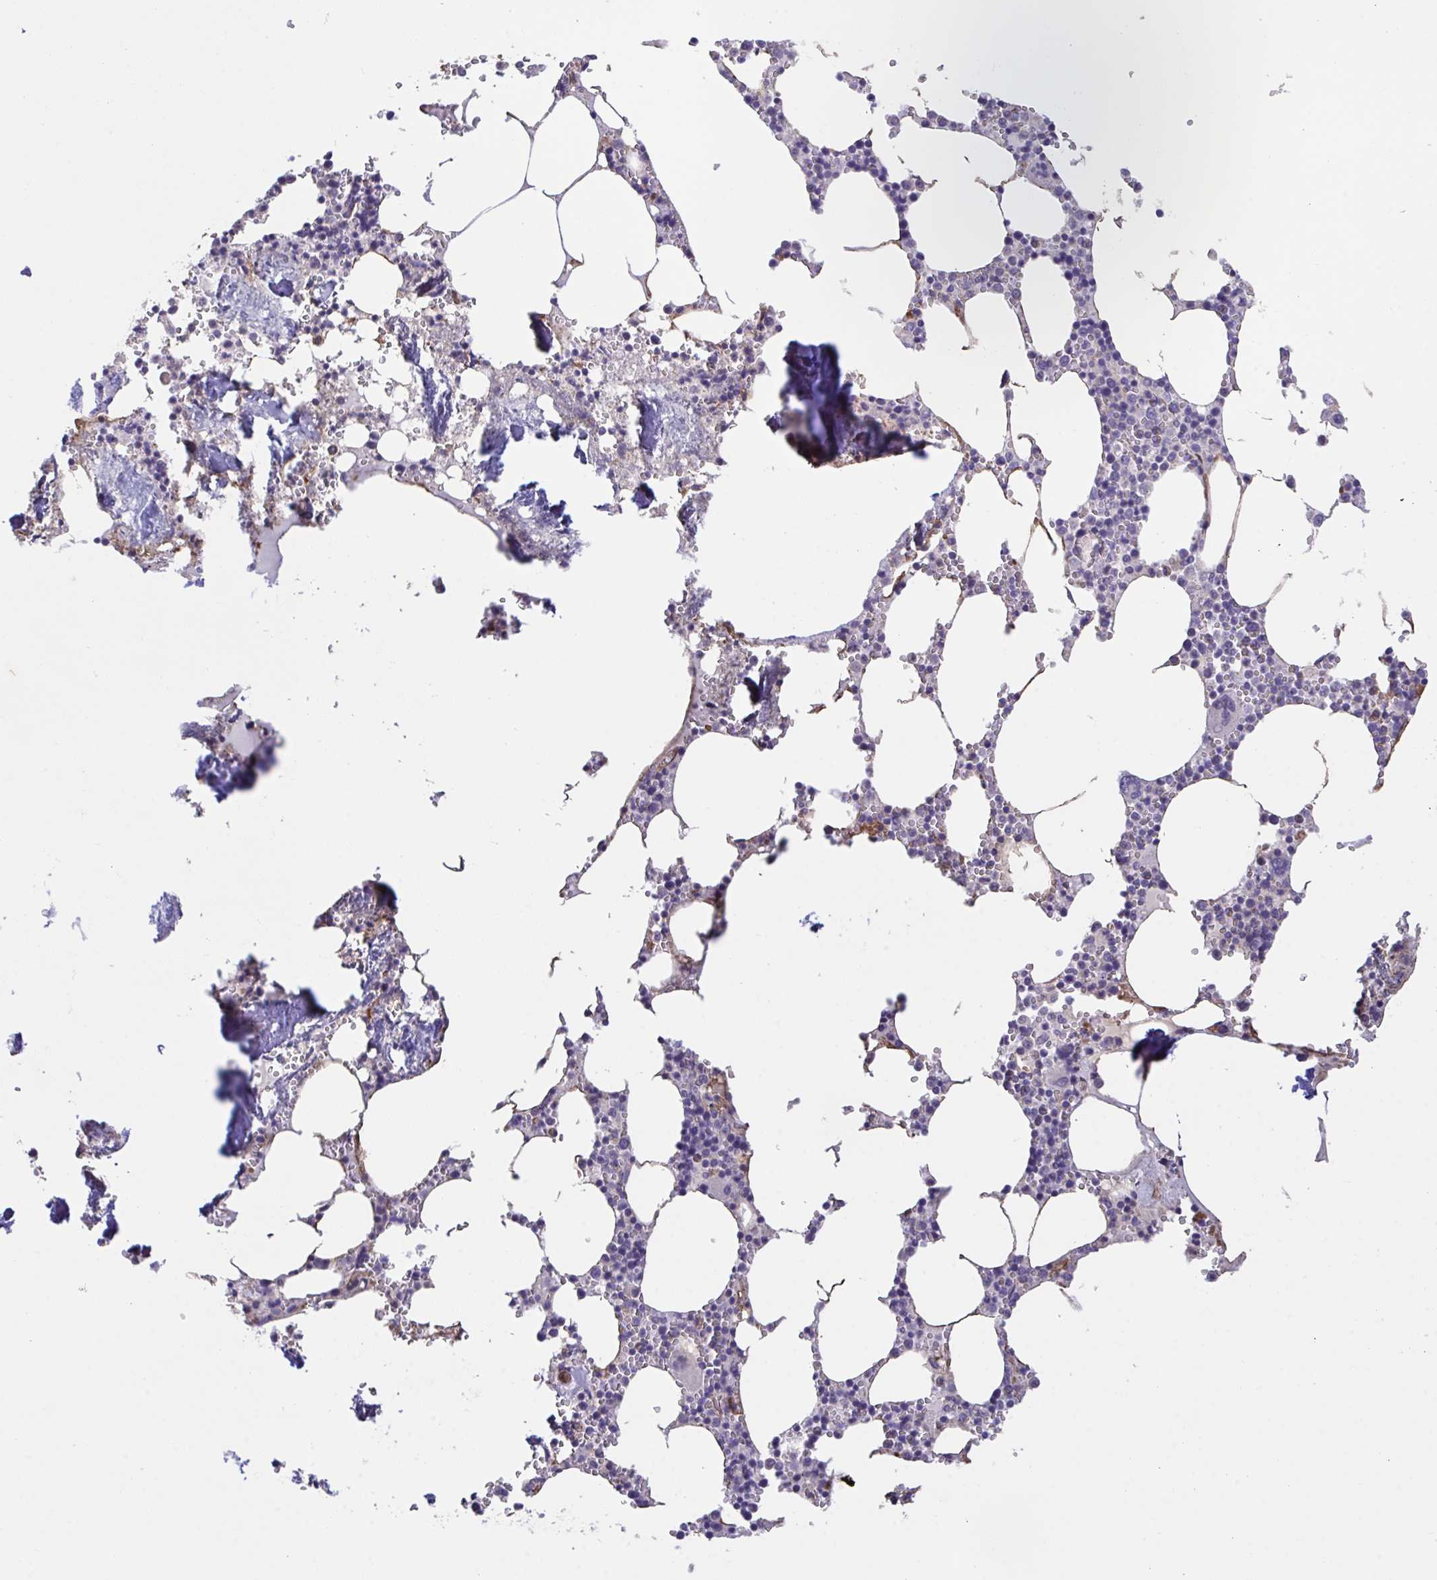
{"staining": {"intensity": "weak", "quantity": "<25%", "location": "cytoplasmic/membranous"}, "tissue": "bone marrow", "cell_type": "Hematopoietic cells", "image_type": "normal", "snomed": [{"axis": "morphology", "description": "Normal tissue, NOS"}, {"axis": "topography", "description": "Bone marrow"}], "caption": "High magnification brightfield microscopy of unremarkable bone marrow stained with DAB (3,3'-diaminobenzidine) (brown) and counterstained with hematoxylin (blue): hematopoietic cells show no significant staining.", "gene": "RHOXF1", "patient": {"sex": "male", "age": 54}}